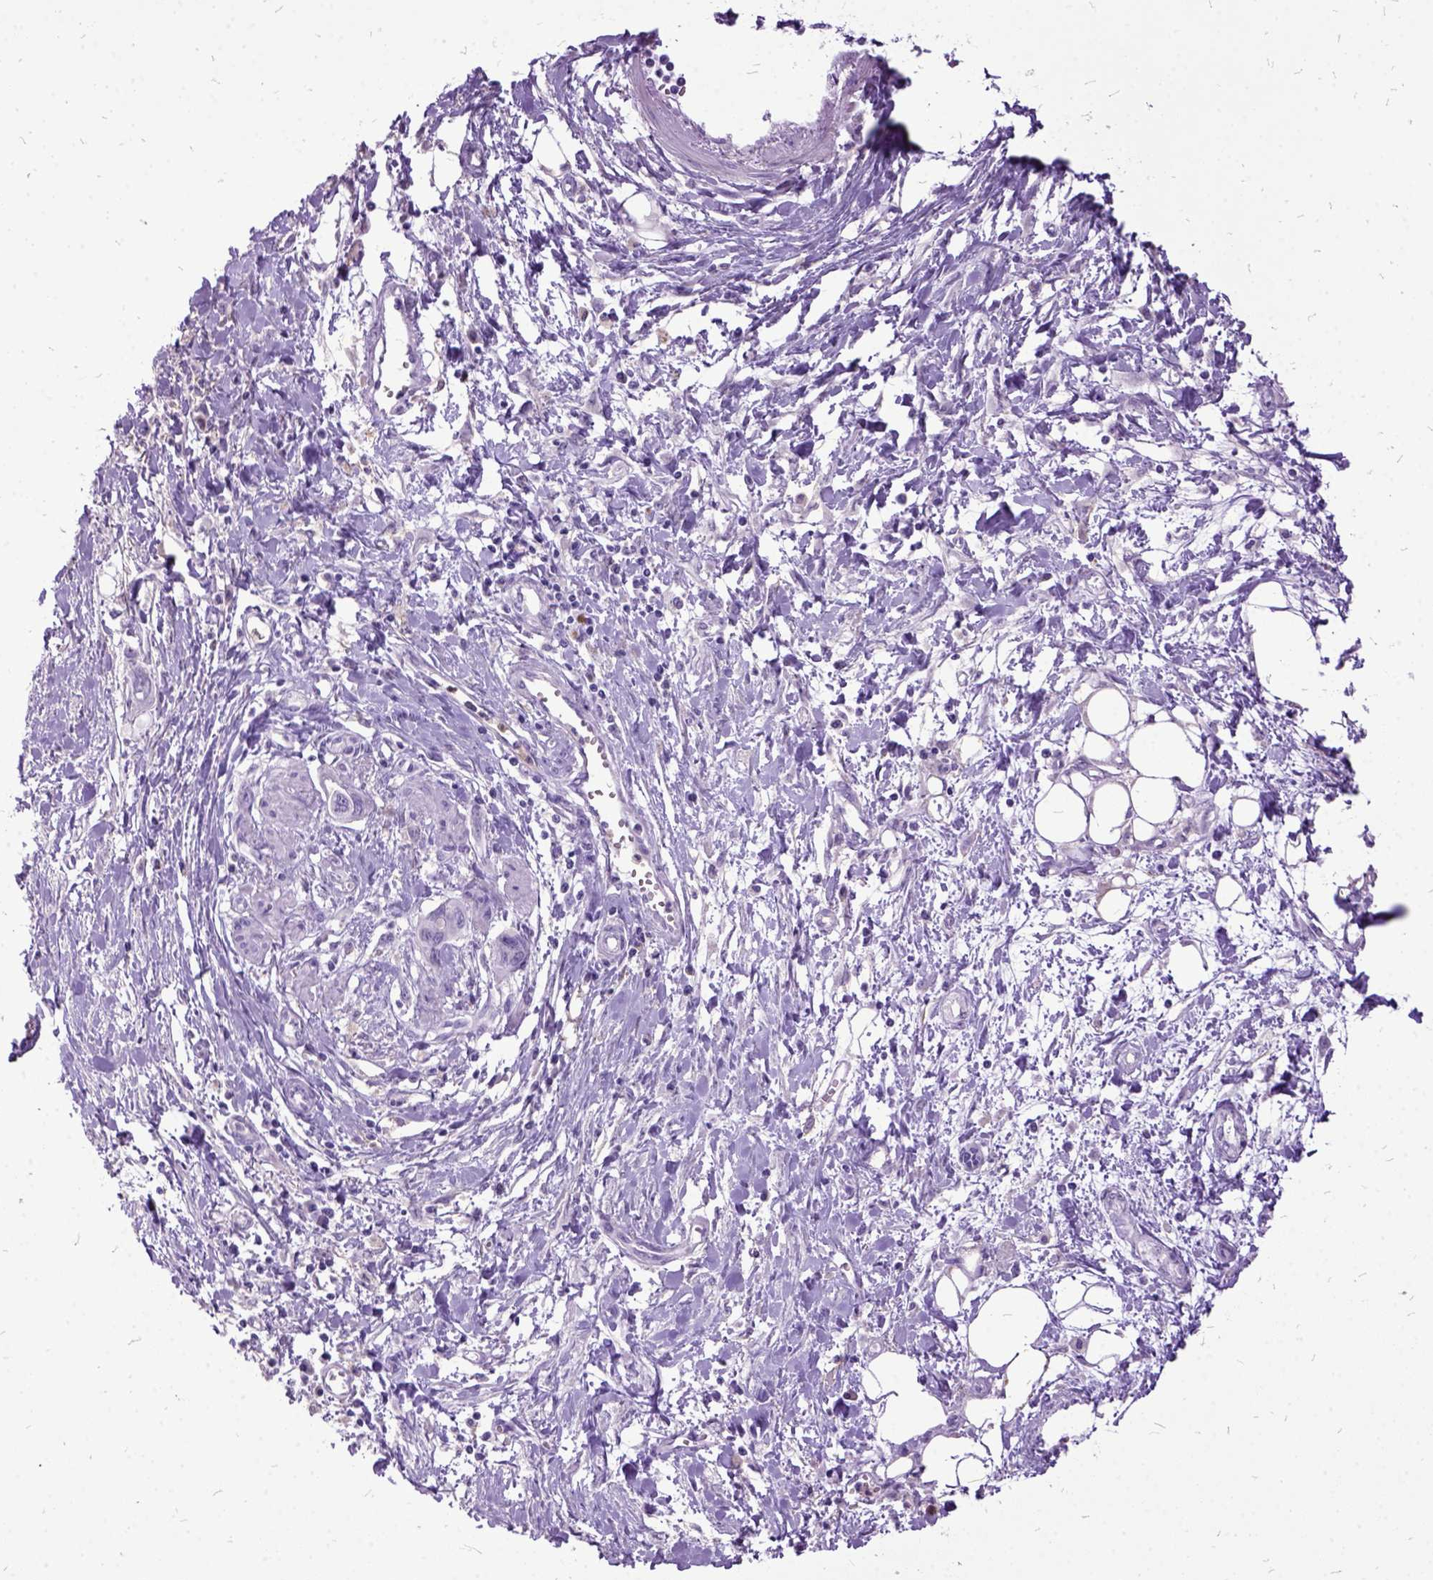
{"staining": {"intensity": "negative", "quantity": "none", "location": "none"}, "tissue": "pancreatic cancer", "cell_type": "Tumor cells", "image_type": "cancer", "snomed": [{"axis": "morphology", "description": "Adenocarcinoma, NOS"}, {"axis": "topography", "description": "Pancreas"}], "caption": "High magnification brightfield microscopy of pancreatic adenocarcinoma stained with DAB (3,3'-diaminobenzidine) (brown) and counterstained with hematoxylin (blue): tumor cells show no significant staining.", "gene": "MME", "patient": {"sex": "male", "age": 60}}